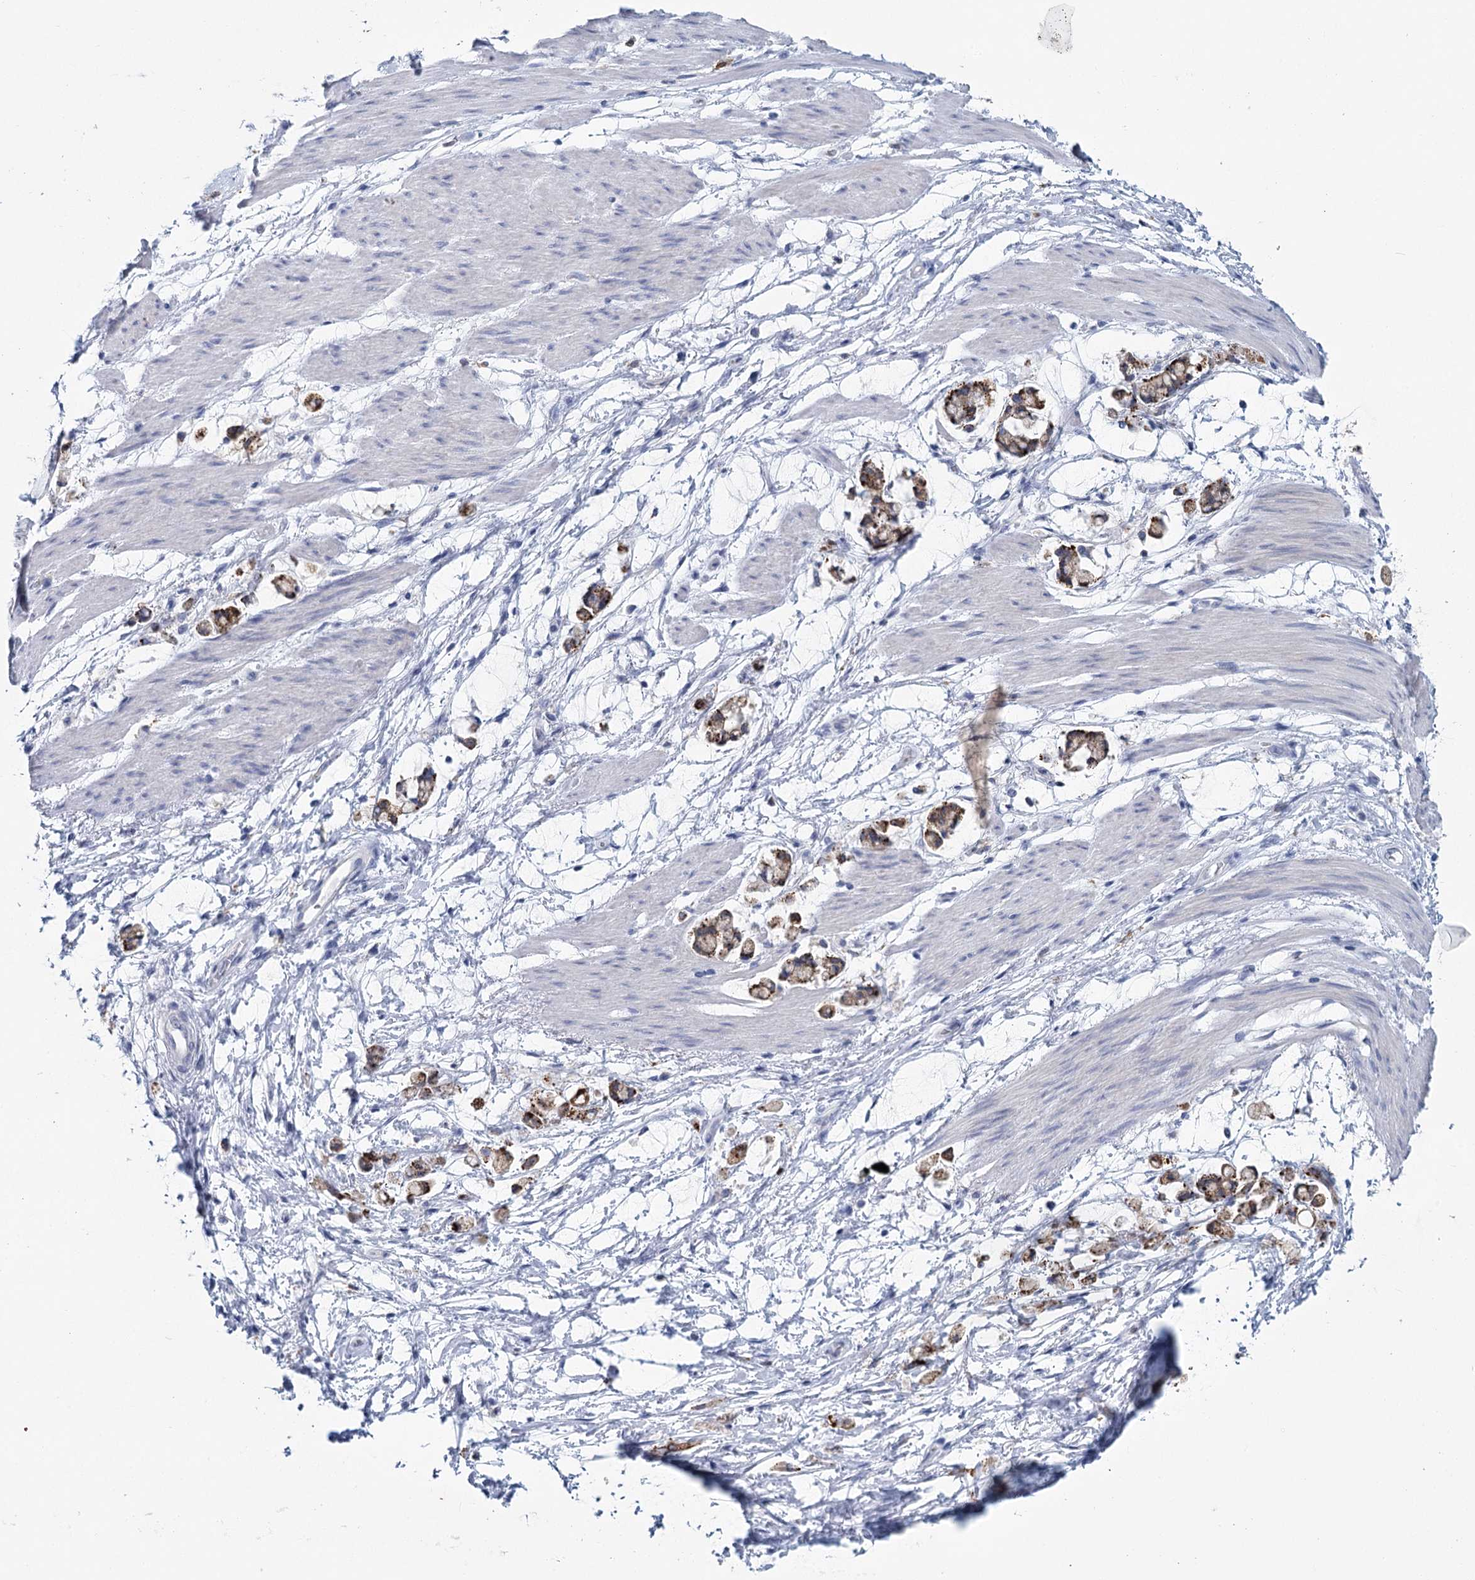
{"staining": {"intensity": "moderate", "quantity": ">75%", "location": "cytoplasmic/membranous"}, "tissue": "stomach cancer", "cell_type": "Tumor cells", "image_type": "cancer", "snomed": [{"axis": "morphology", "description": "Adenocarcinoma, NOS"}, {"axis": "topography", "description": "Stomach"}], "caption": "The histopathology image exhibits immunohistochemical staining of adenocarcinoma (stomach). There is moderate cytoplasmic/membranous positivity is identified in about >75% of tumor cells.", "gene": "METTL7B", "patient": {"sex": "female", "age": 60}}